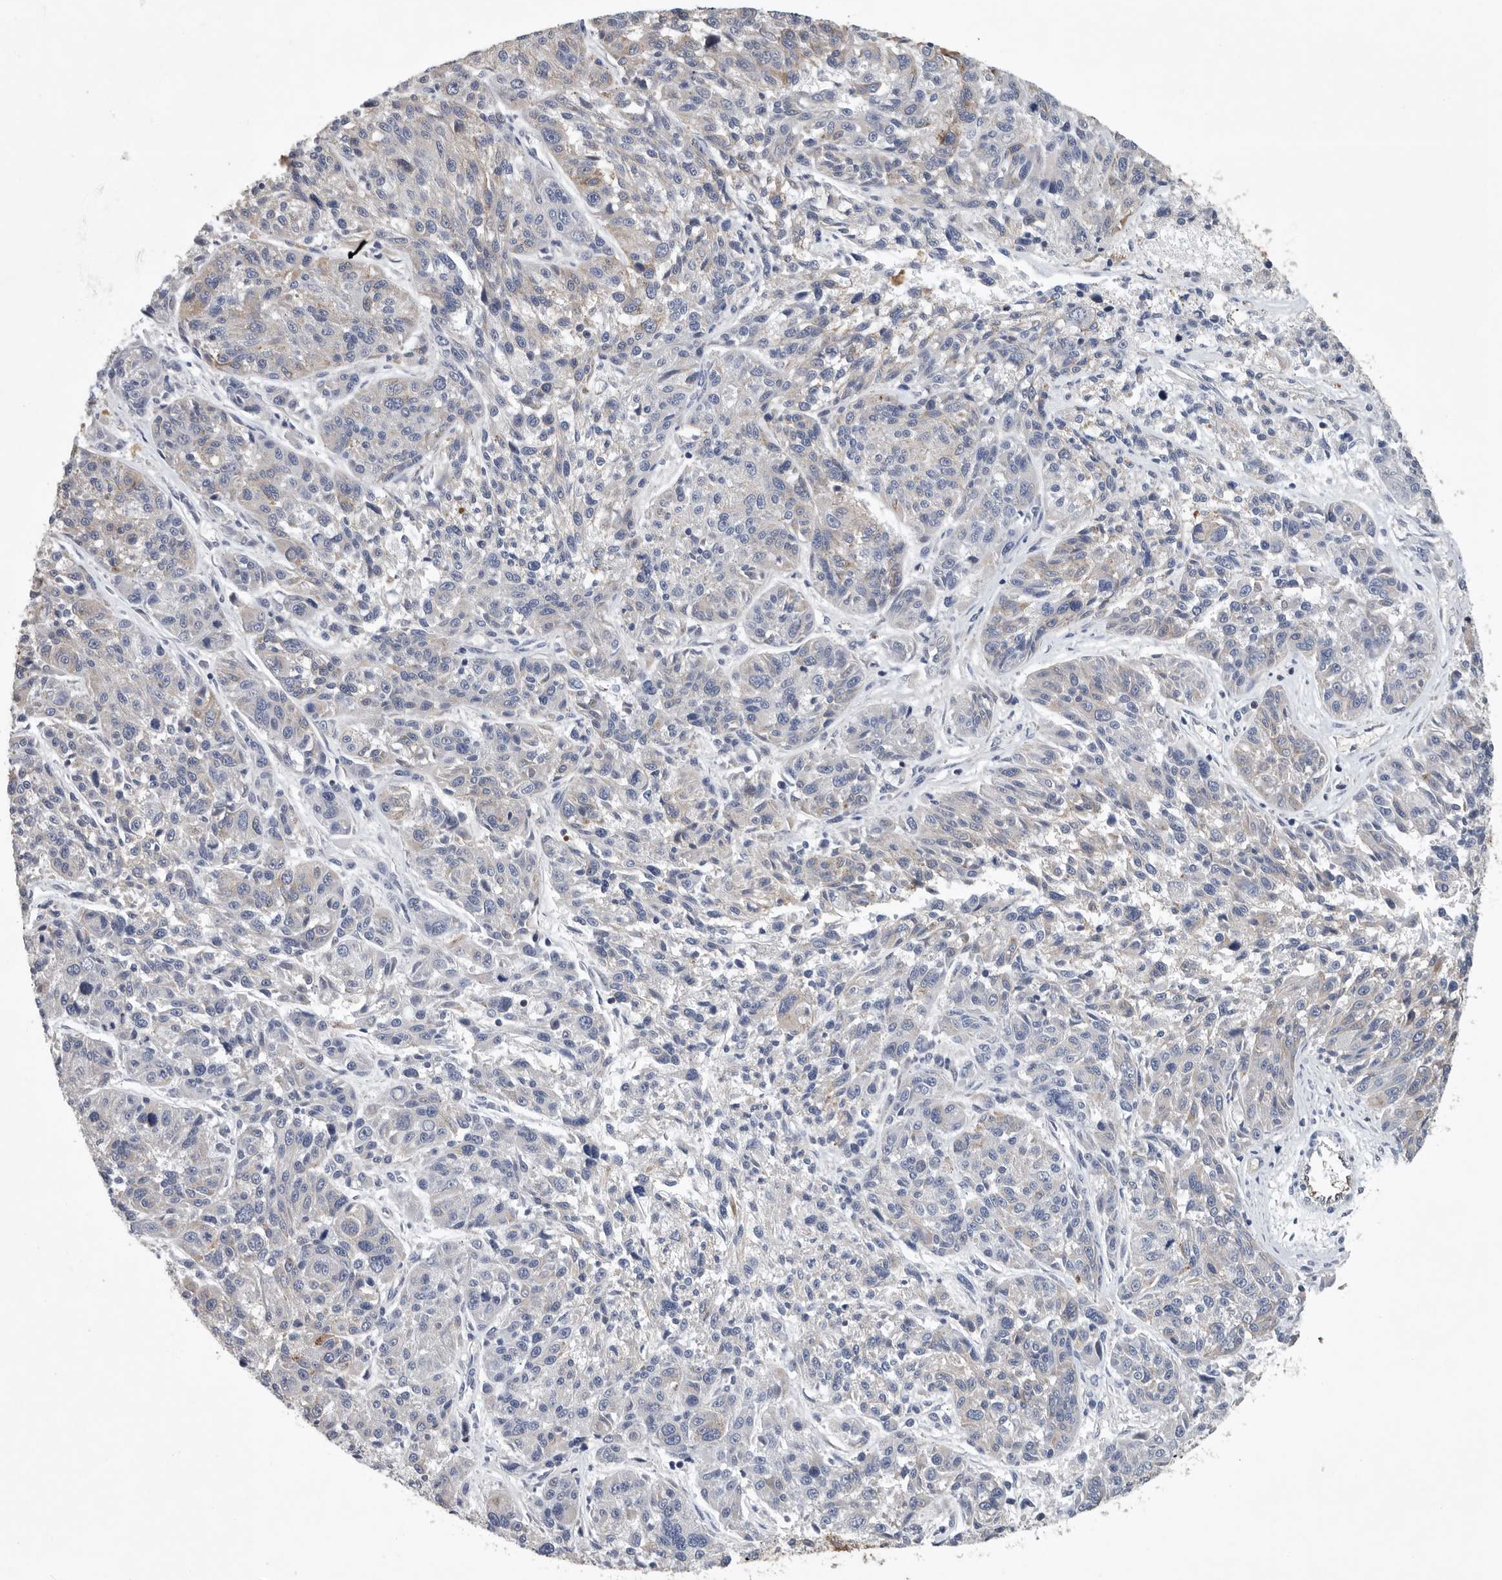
{"staining": {"intensity": "negative", "quantity": "none", "location": "none"}, "tissue": "melanoma", "cell_type": "Tumor cells", "image_type": "cancer", "snomed": [{"axis": "morphology", "description": "Malignant melanoma, NOS"}, {"axis": "topography", "description": "Skin"}], "caption": "This is an IHC micrograph of malignant melanoma. There is no positivity in tumor cells.", "gene": "PDCD4", "patient": {"sex": "male", "age": 53}}